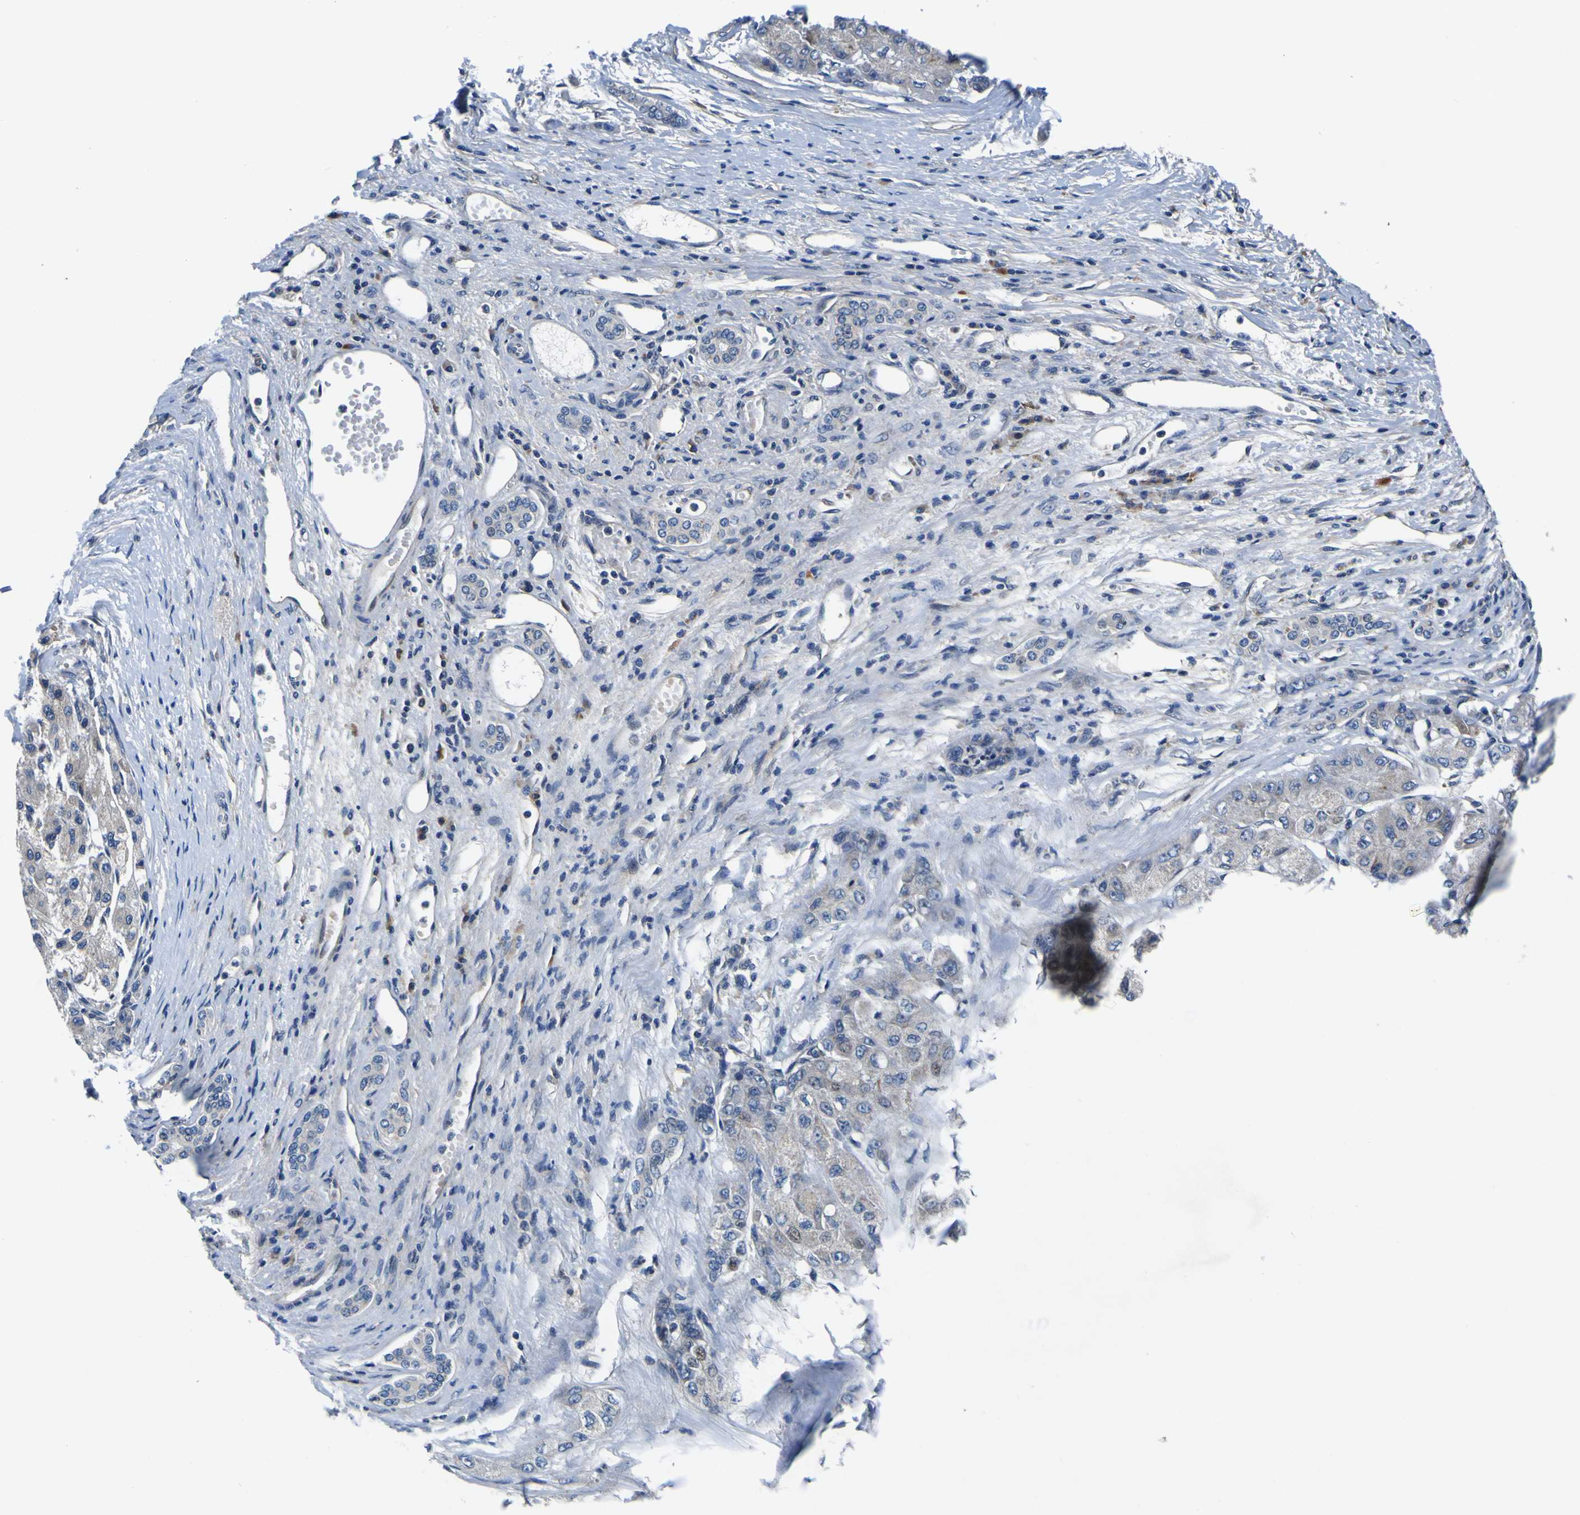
{"staining": {"intensity": "negative", "quantity": "none", "location": "none"}, "tissue": "liver cancer", "cell_type": "Tumor cells", "image_type": "cancer", "snomed": [{"axis": "morphology", "description": "Carcinoma, Hepatocellular, NOS"}, {"axis": "topography", "description": "Liver"}], "caption": "High power microscopy histopathology image of an immunohistochemistry micrograph of liver cancer, revealing no significant positivity in tumor cells.", "gene": "EPHB4", "patient": {"sex": "male", "age": 80}}